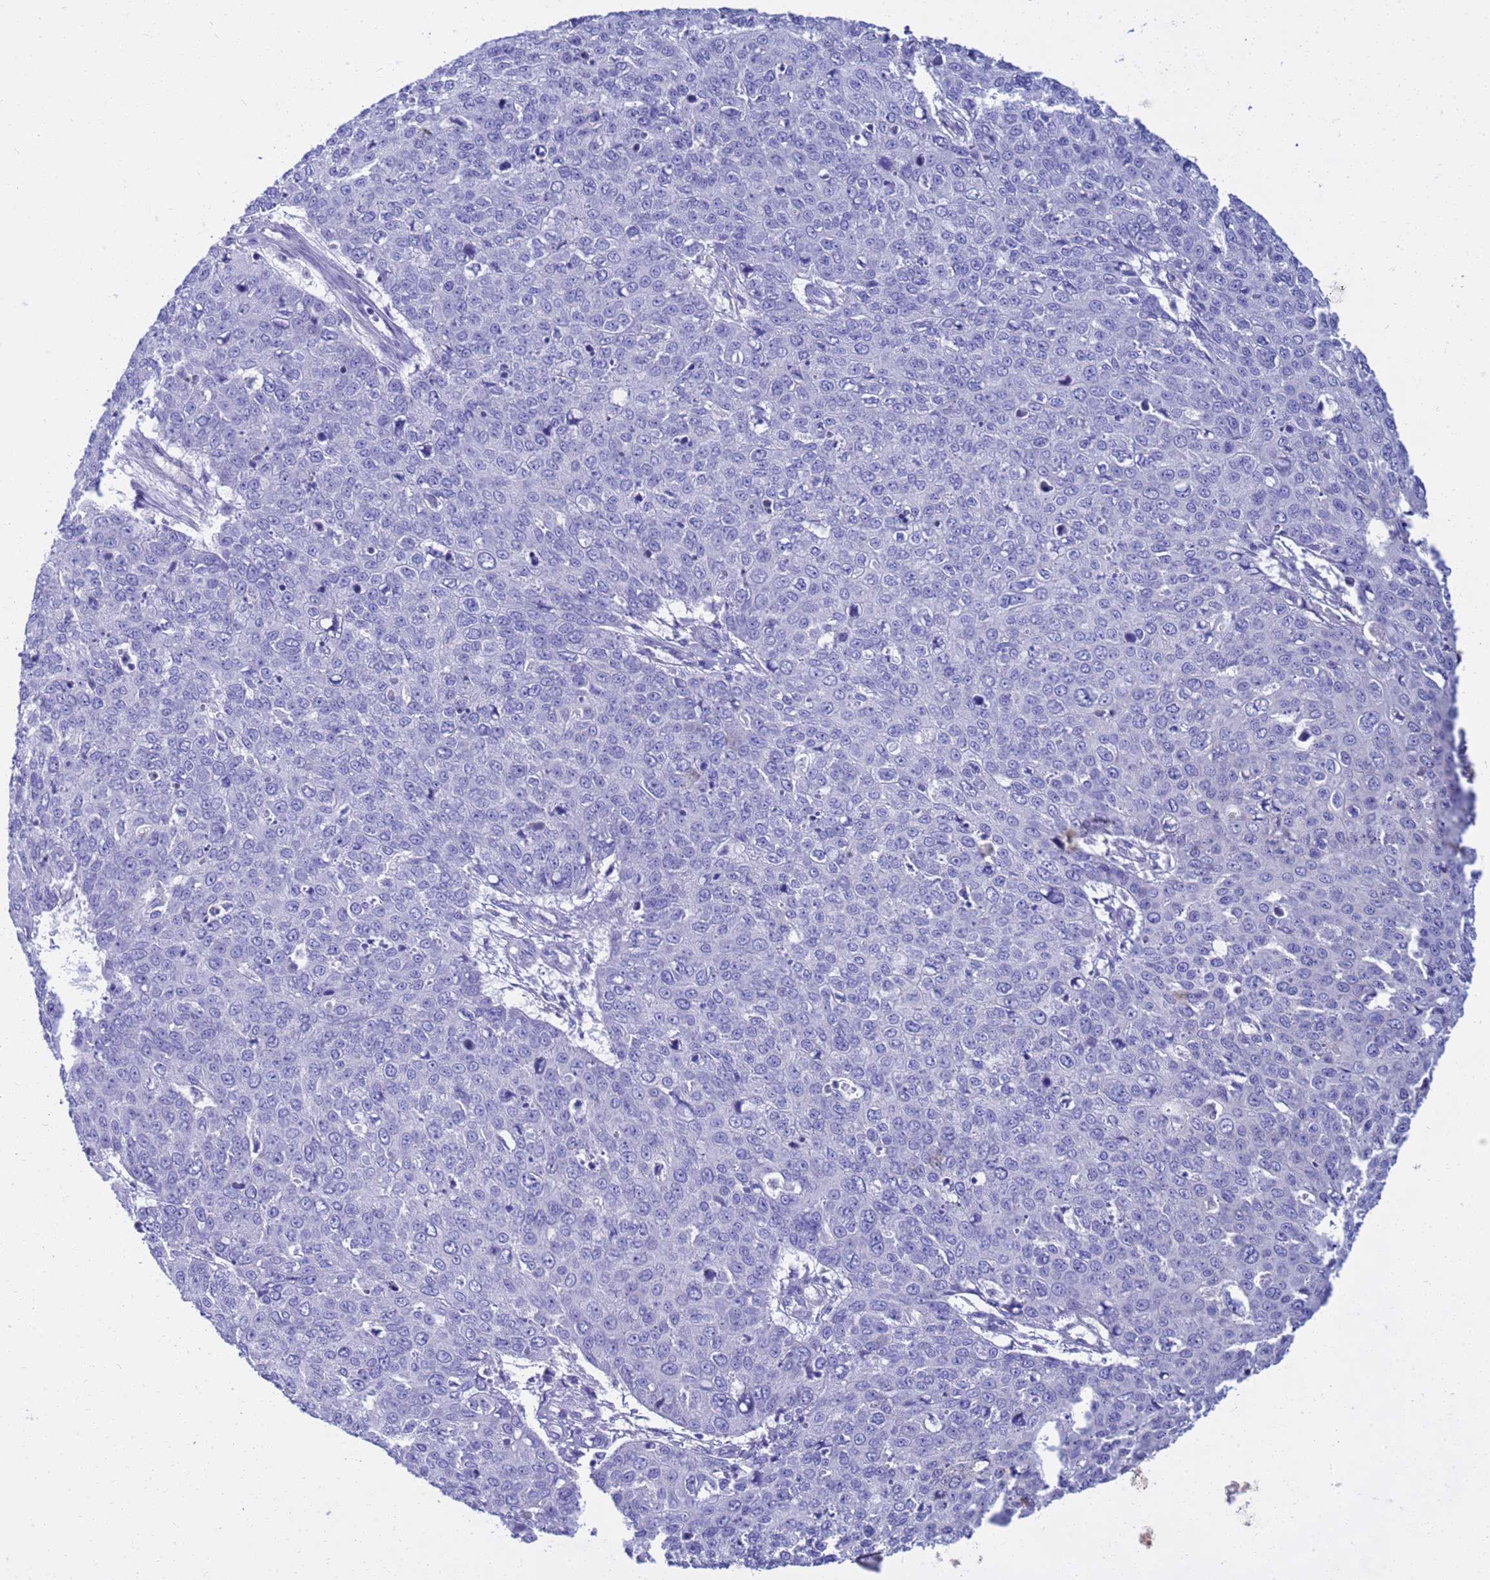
{"staining": {"intensity": "negative", "quantity": "none", "location": "none"}, "tissue": "skin cancer", "cell_type": "Tumor cells", "image_type": "cancer", "snomed": [{"axis": "morphology", "description": "Squamous cell carcinoma, NOS"}, {"axis": "topography", "description": "Skin"}], "caption": "Immunohistochemistry (IHC) histopathology image of neoplastic tissue: human skin squamous cell carcinoma stained with DAB (3,3'-diaminobenzidine) reveals no significant protein expression in tumor cells.", "gene": "SYCN", "patient": {"sex": "male", "age": 71}}